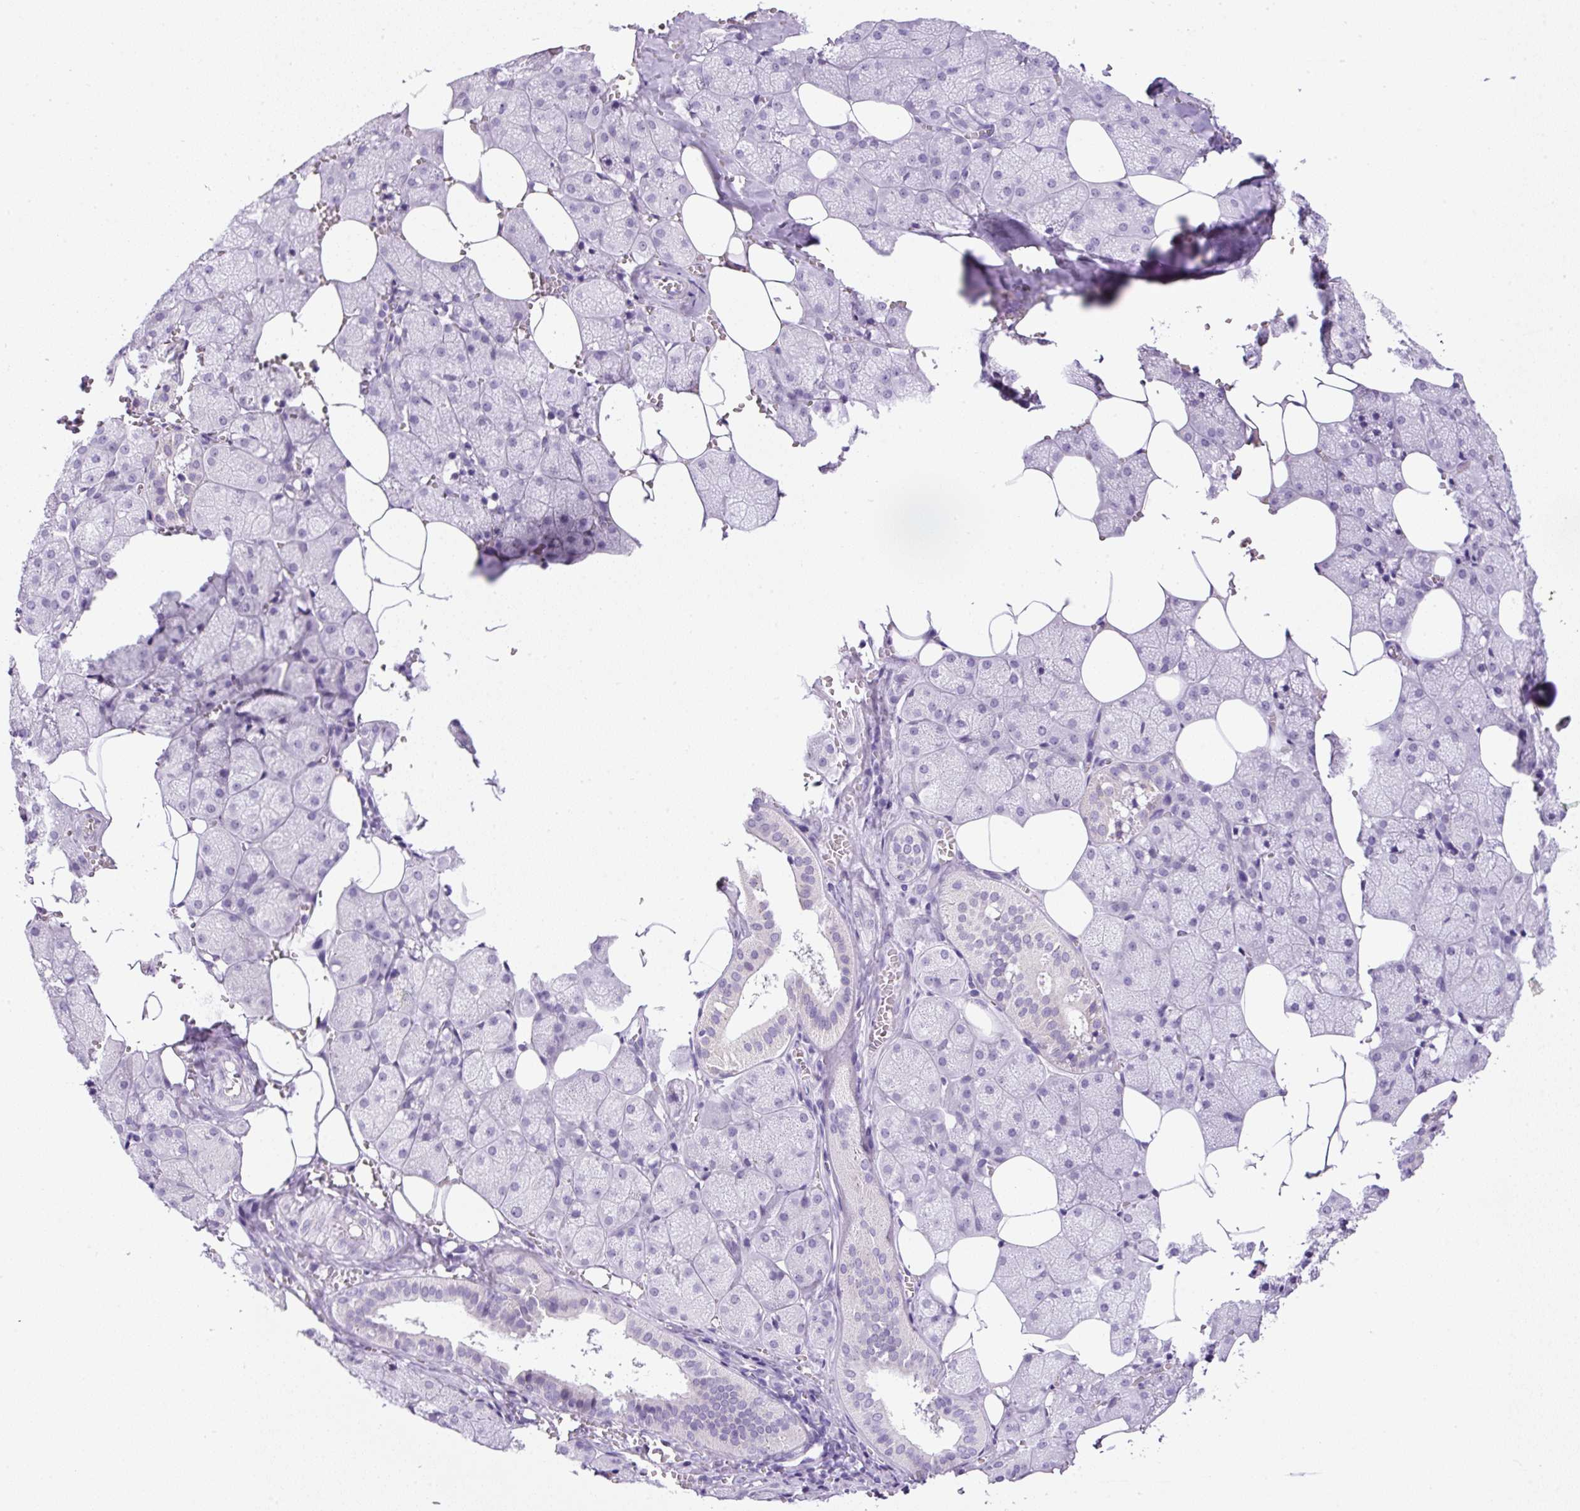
{"staining": {"intensity": "negative", "quantity": "none", "location": "none"}, "tissue": "salivary gland", "cell_type": "Glandular cells", "image_type": "normal", "snomed": [{"axis": "morphology", "description": "Normal tissue, NOS"}, {"axis": "topography", "description": "Salivary gland"}, {"axis": "topography", "description": "Peripheral nerve tissue"}], "caption": "A high-resolution image shows immunohistochemistry staining of benign salivary gland, which displays no significant expression in glandular cells.", "gene": "RHBDD2", "patient": {"sex": "male", "age": 38}}